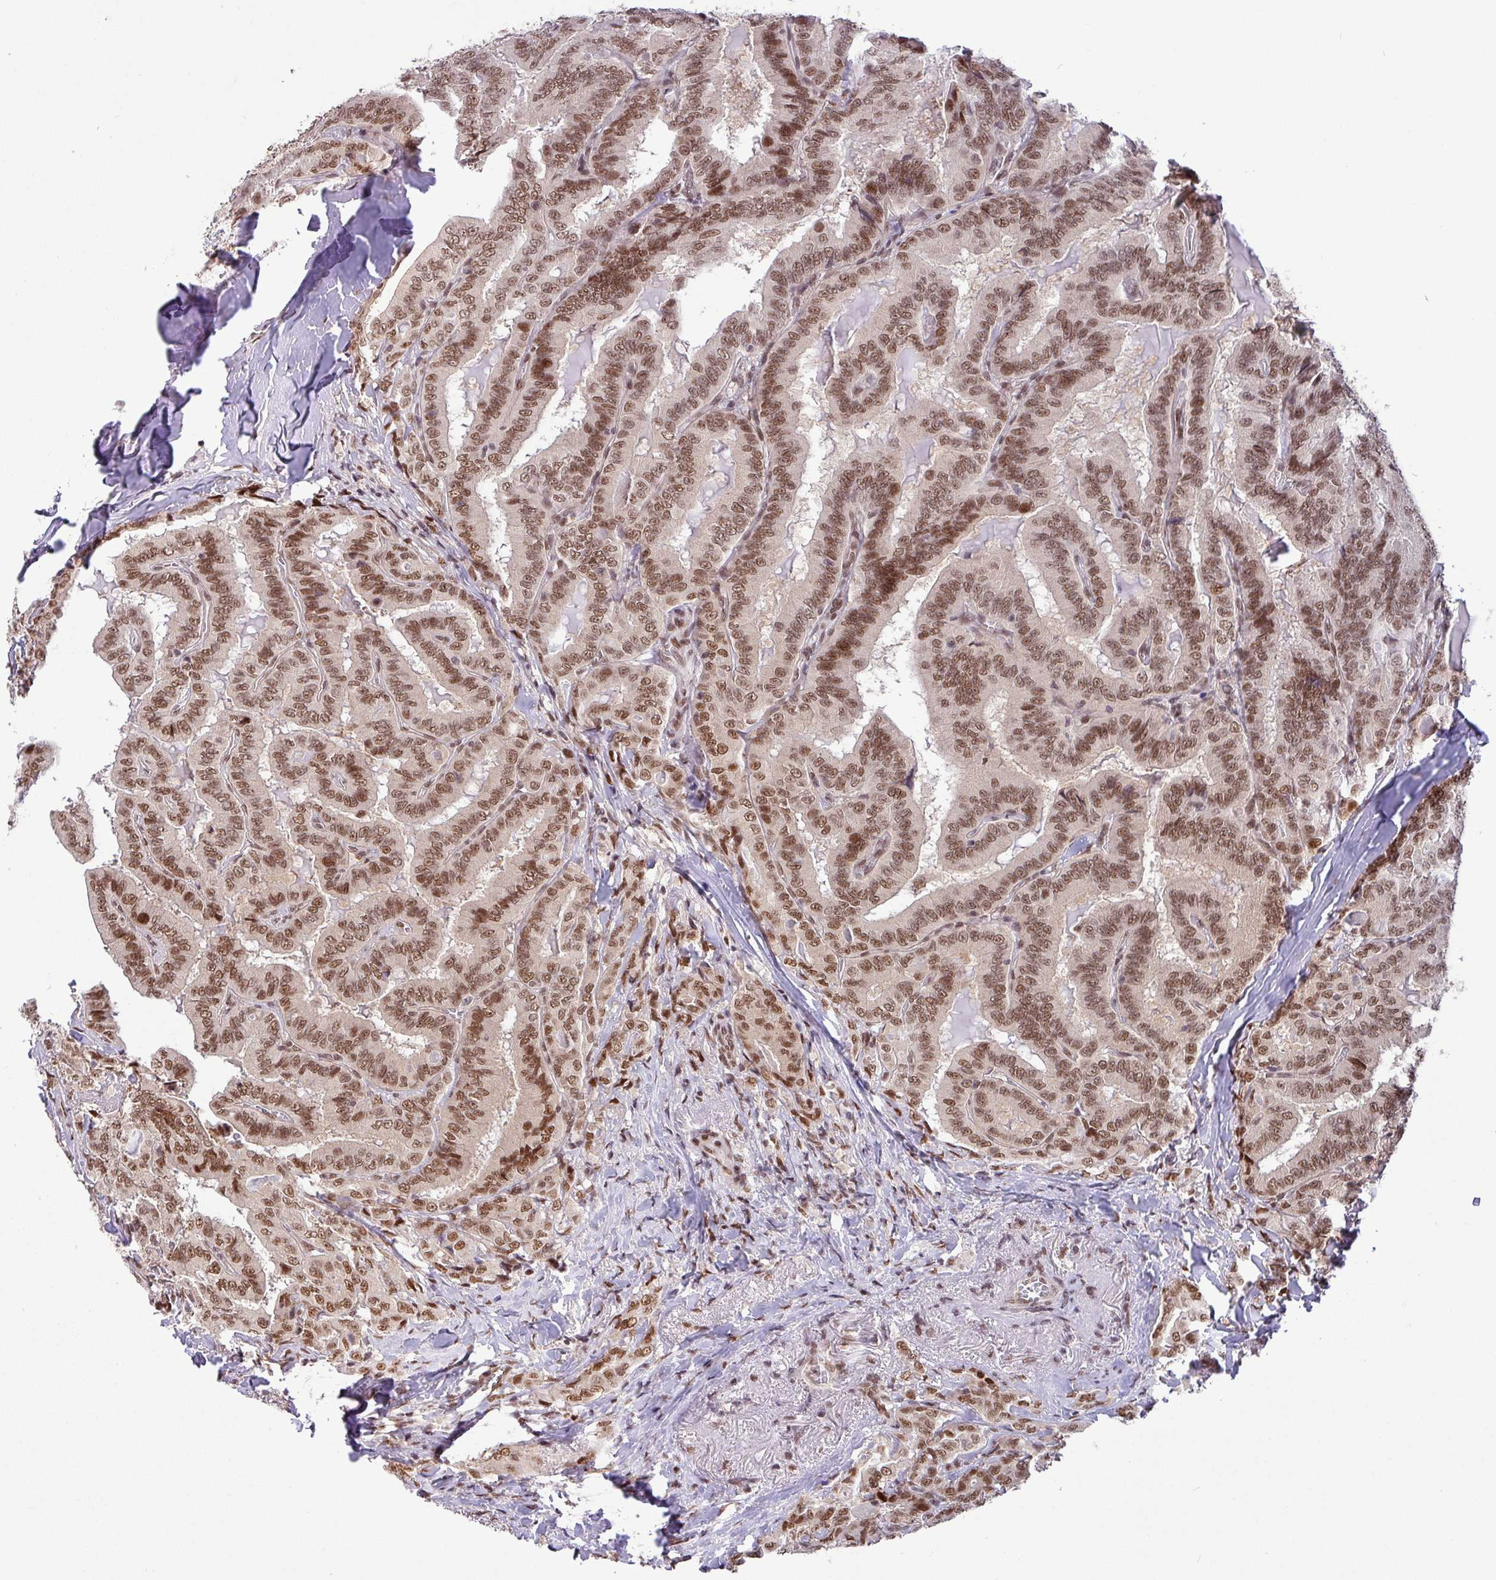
{"staining": {"intensity": "strong", "quantity": ">75%", "location": "nuclear"}, "tissue": "thyroid cancer", "cell_type": "Tumor cells", "image_type": "cancer", "snomed": [{"axis": "morphology", "description": "Papillary adenocarcinoma, NOS"}, {"axis": "topography", "description": "Thyroid gland"}], "caption": "A brown stain highlights strong nuclear positivity of a protein in thyroid papillary adenocarcinoma tumor cells. (brown staining indicates protein expression, while blue staining denotes nuclei).", "gene": "SRSF2", "patient": {"sex": "male", "age": 61}}